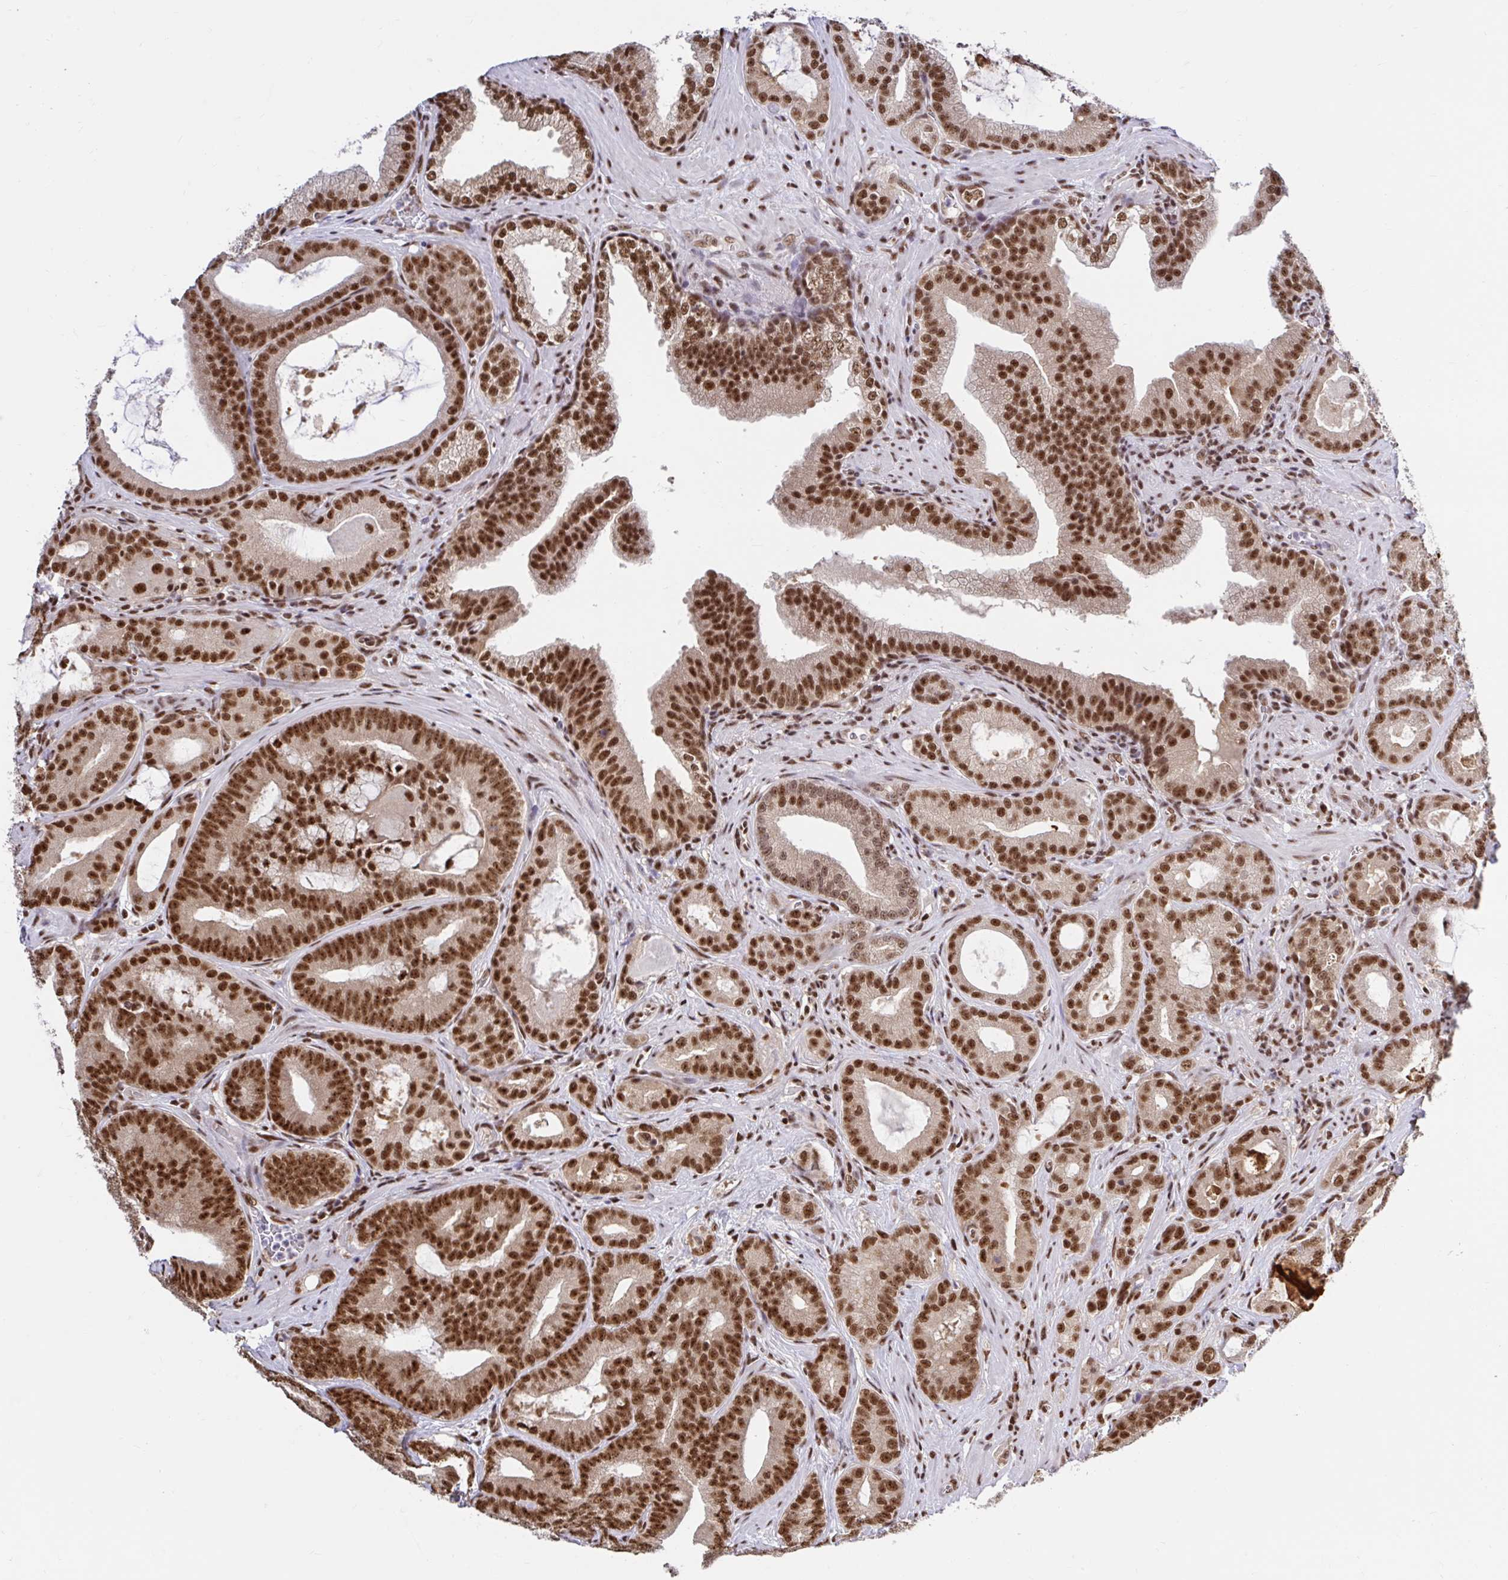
{"staining": {"intensity": "strong", "quantity": ">75%", "location": "nuclear"}, "tissue": "prostate cancer", "cell_type": "Tumor cells", "image_type": "cancer", "snomed": [{"axis": "morphology", "description": "Adenocarcinoma, High grade"}, {"axis": "topography", "description": "Prostate"}], "caption": "A brown stain shows strong nuclear staining of a protein in prostate adenocarcinoma (high-grade) tumor cells.", "gene": "ABCA9", "patient": {"sex": "male", "age": 65}}